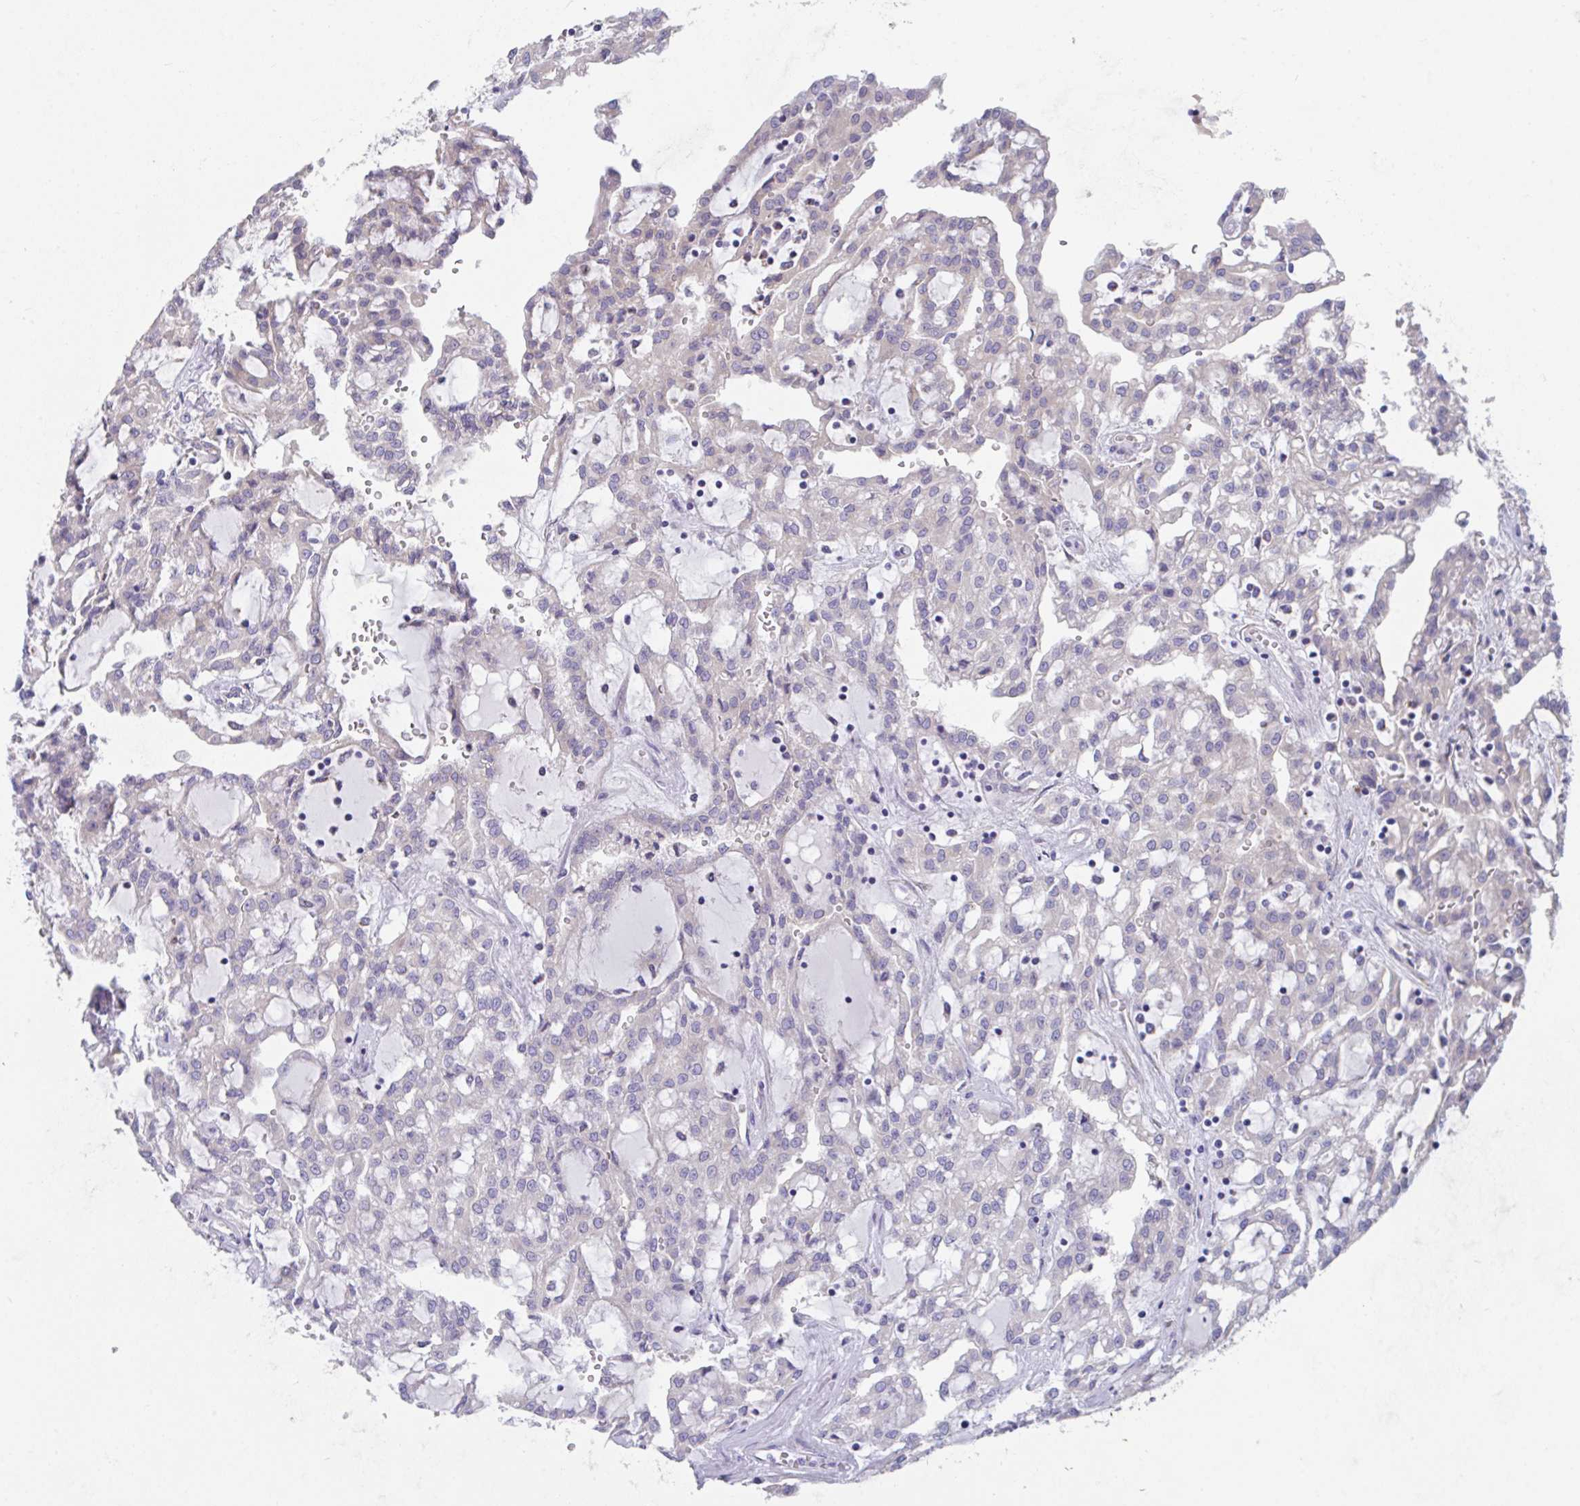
{"staining": {"intensity": "negative", "quantity": "none", "location": "none"}, "tissue": "renal cancer", "cell_type": "Tumor cells", "image_type": "cancer", "snomed": [{"axis": "morphology", "description": "Adenocarcinoma, NOS"}, {"axis": "topography", "description": "Kidney"}], "caption": "Protein analysis of adenocarcinoma (renal) shows no significant positivity in tumor cells. Nuclei are stained in blue.", "gene": "MIA3", "patient": {"sex": "male", "age": 63}}